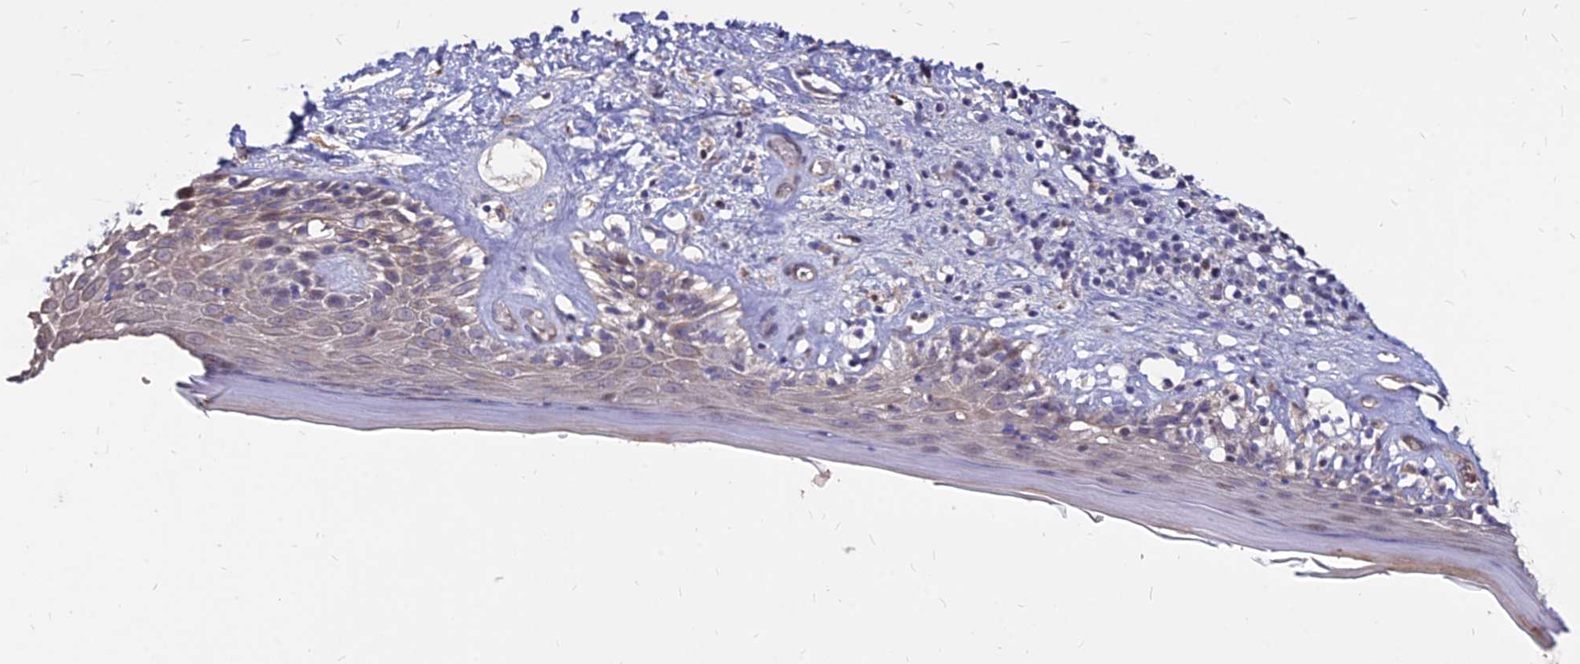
{"staining": {"intensity": "moderate", "quantity": "<25%", "location": "nuclear"}, "tissue": "skin", "cell_type": "Epidermal cells", "image_type": "normal", "snomed": [{"axis": "morphology", "description": "Normal tissue, NOS"}, {"axis": "topography", "description": "Adipose tissue"}, {"axis": "topography", "description": "Vascular tissue"}, {"axis": "topography", "description": "Vulva"}, {"axis": "topography", "description": "Peripheral nerve tissue"}], "caption": "Human skin stained with a brown dye shows moderate nuclear positive expression in approximately <25% of epidermal cells.", "gene": "C11orf68", "patient": {"sex": "female", "age": 86}}